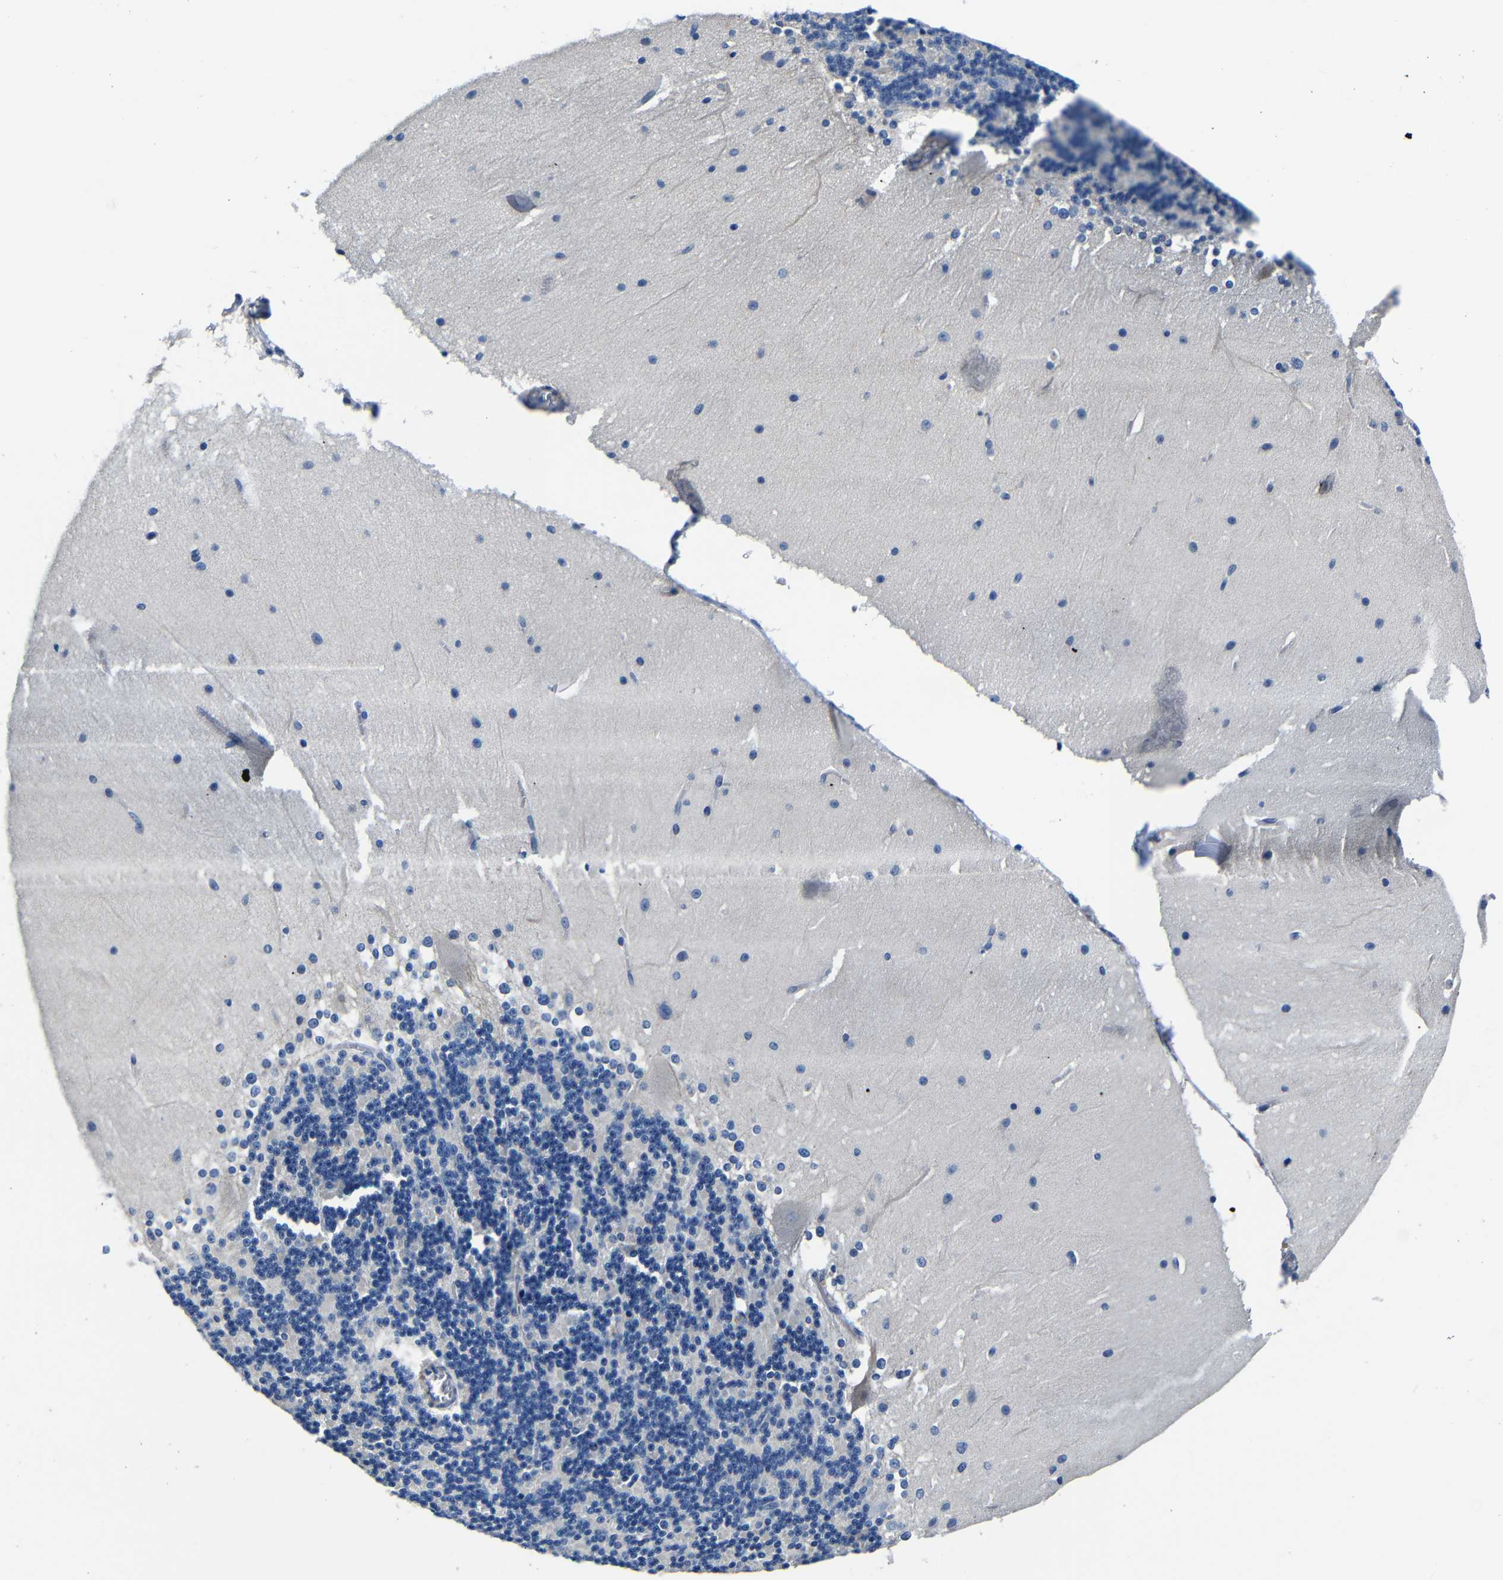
{"staining": {"intensity": "negative", "quantity": "none", "location": "none"}, "tissue": "cerebellum", "cell_type": "Cells in granular layer", "image_type": "normal", "snomed": [{"axis": "morphology", "description": "Normal tissue, NOS"}, {"axis": "topography", "description": "Cerebellum"}], "caption": "Cells in granular layer show no significant protein staining in normal cerebellum.", "gene": "TNFAIP1", "patient": {"sex": "female", "age": 19}}